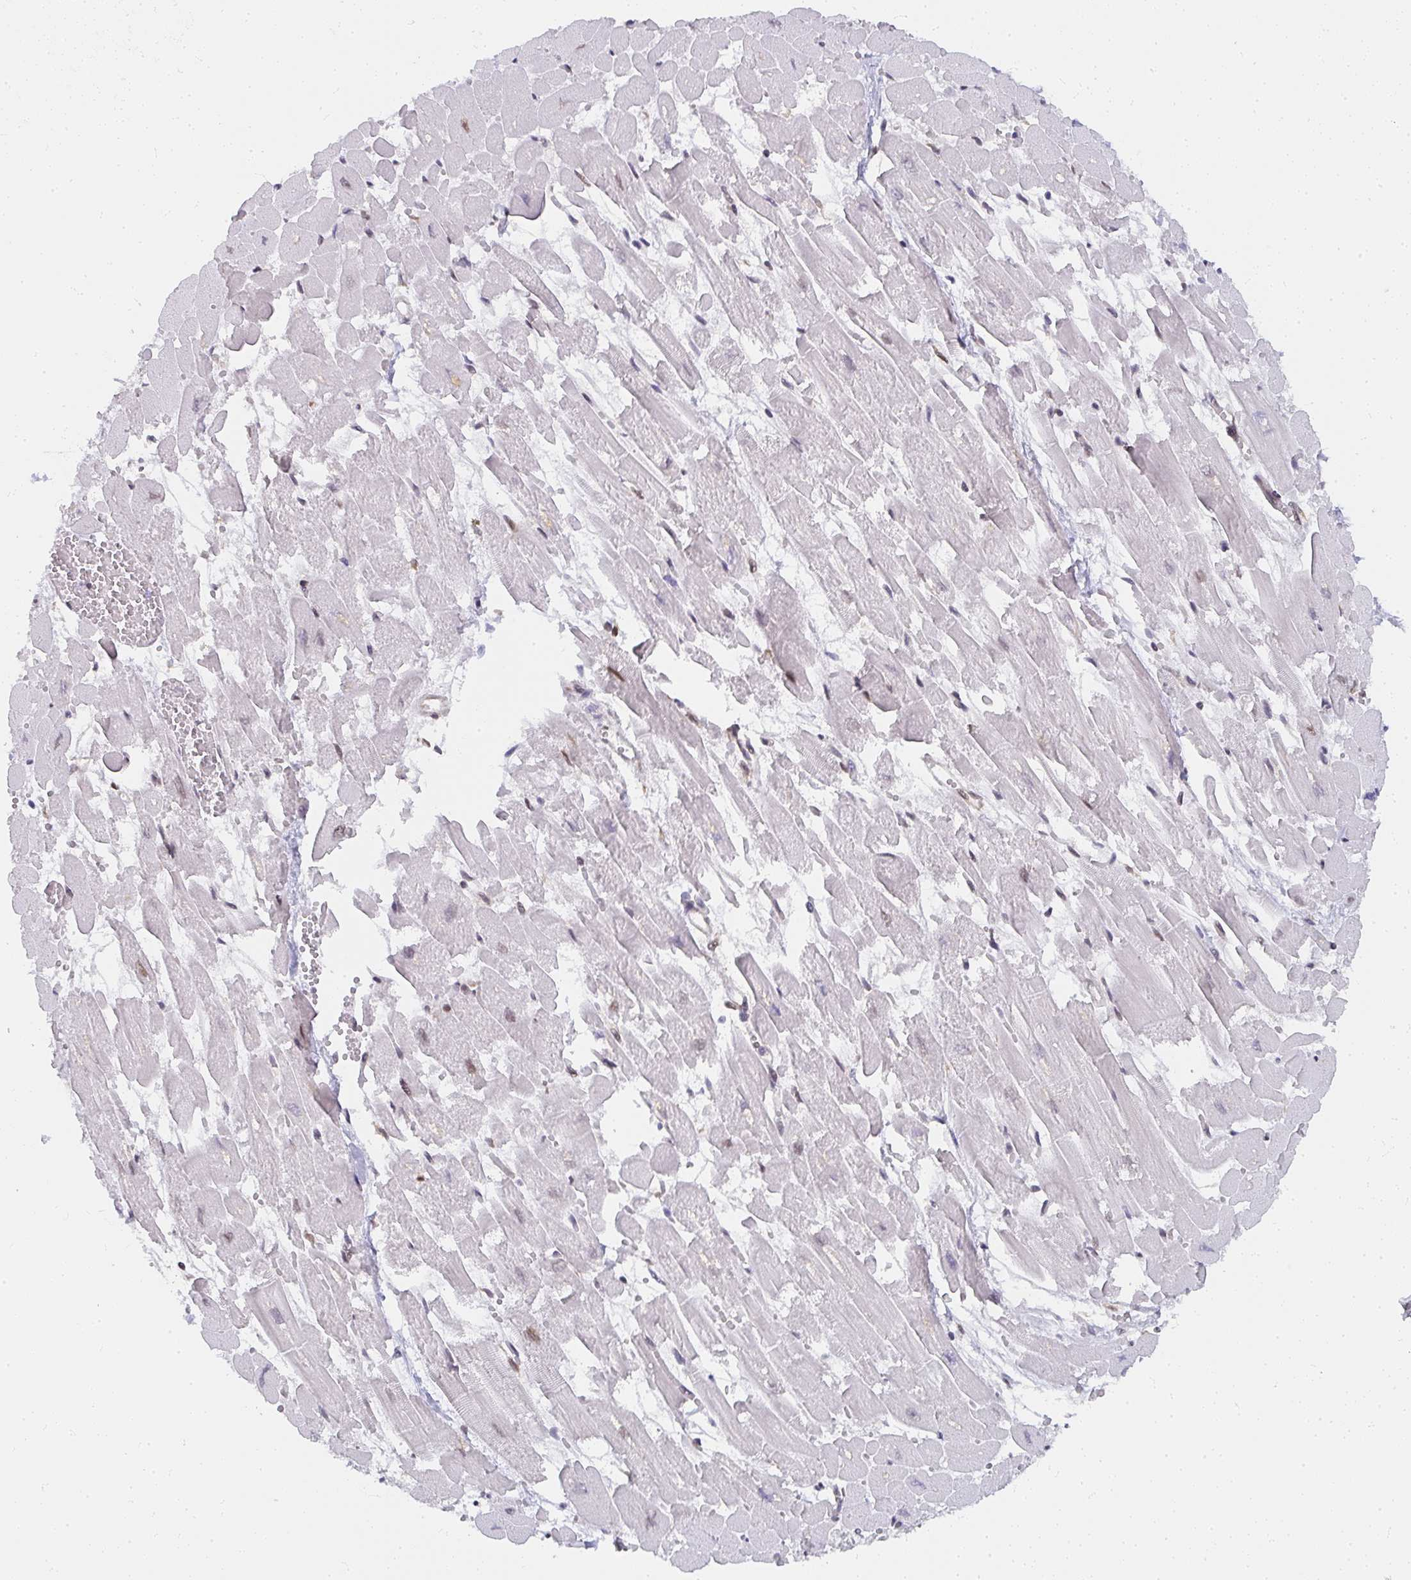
{"staining": {"intensity": "moderate", "quantity": "25%-75%", "location": "nuclear"}, "tissue": "heart muscle", "cell_type": "Cardiomyocytes", "image_type": "normal", "snomed": [{"axis": "morphology", "description": "Normal tissue, NOS"}, {"axis": "topography", "description": "Heart"}], "caption": "The photomicrograph displays immunohistochemical staining of unremarkable heart muscle. There is moderate nuclear expression is appreciated in approximately 25%-75% of cardiomyocytes.", "gene": "SYNCRIP", "patient": {"sex": "female", "age": 52}}